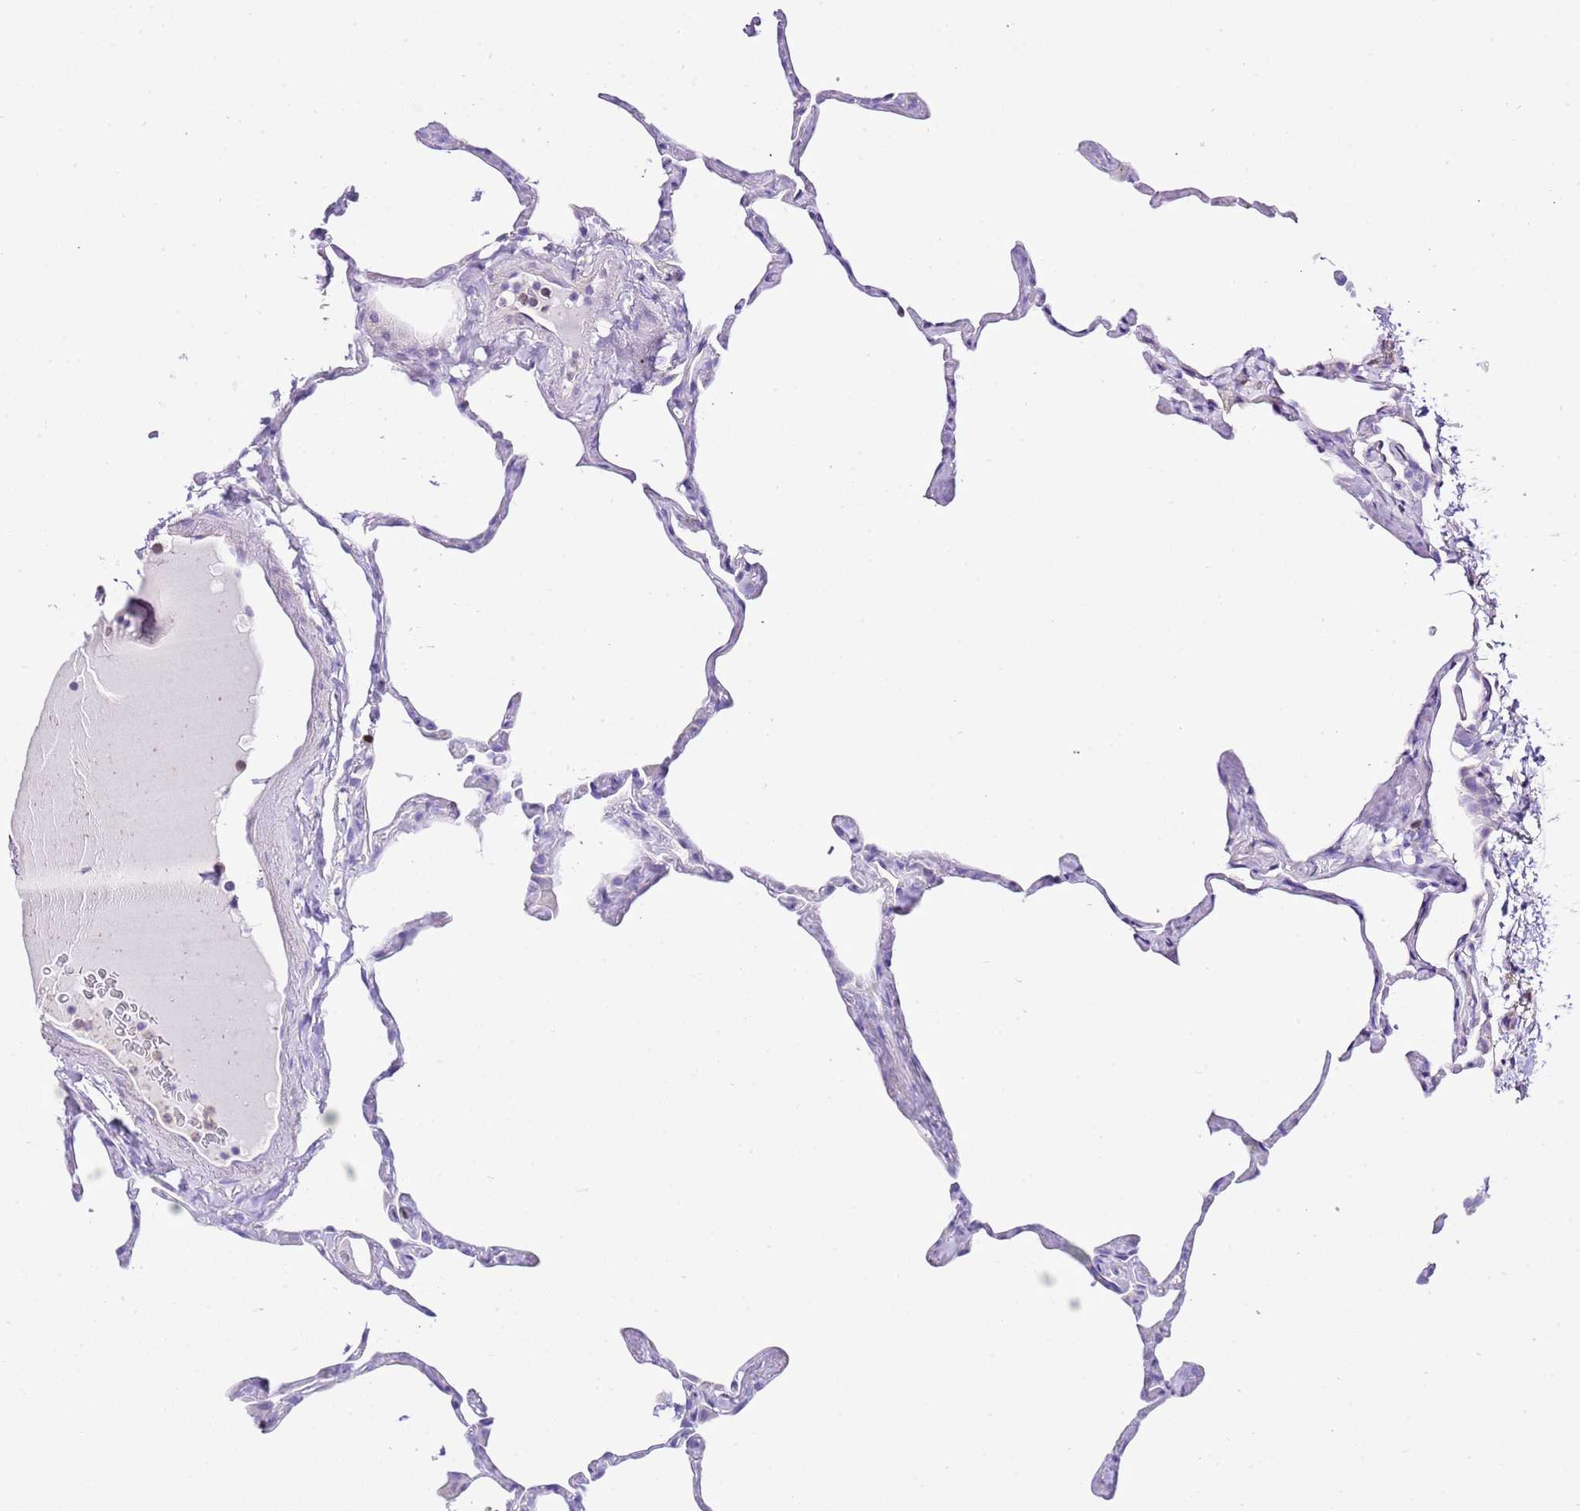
{"staining": {"intensity": "negative", "quantity": "none", "location": "none"}, "tissue": "lung", "cell_type": "Alveolar cells", "image_type": "normal", "snomed": [{"axis": "morphology", "description": "Normal tissue, NOS"}, {"axis": "topography", "description": "Lung"}], "caption": "High power microscopy image of an immunohistochemistry histopathology image of benign lung, revealing no significant staining in alveolar cells.", "gene": "BHLHA15", "patient": {"sex": "male", "age": 65}}